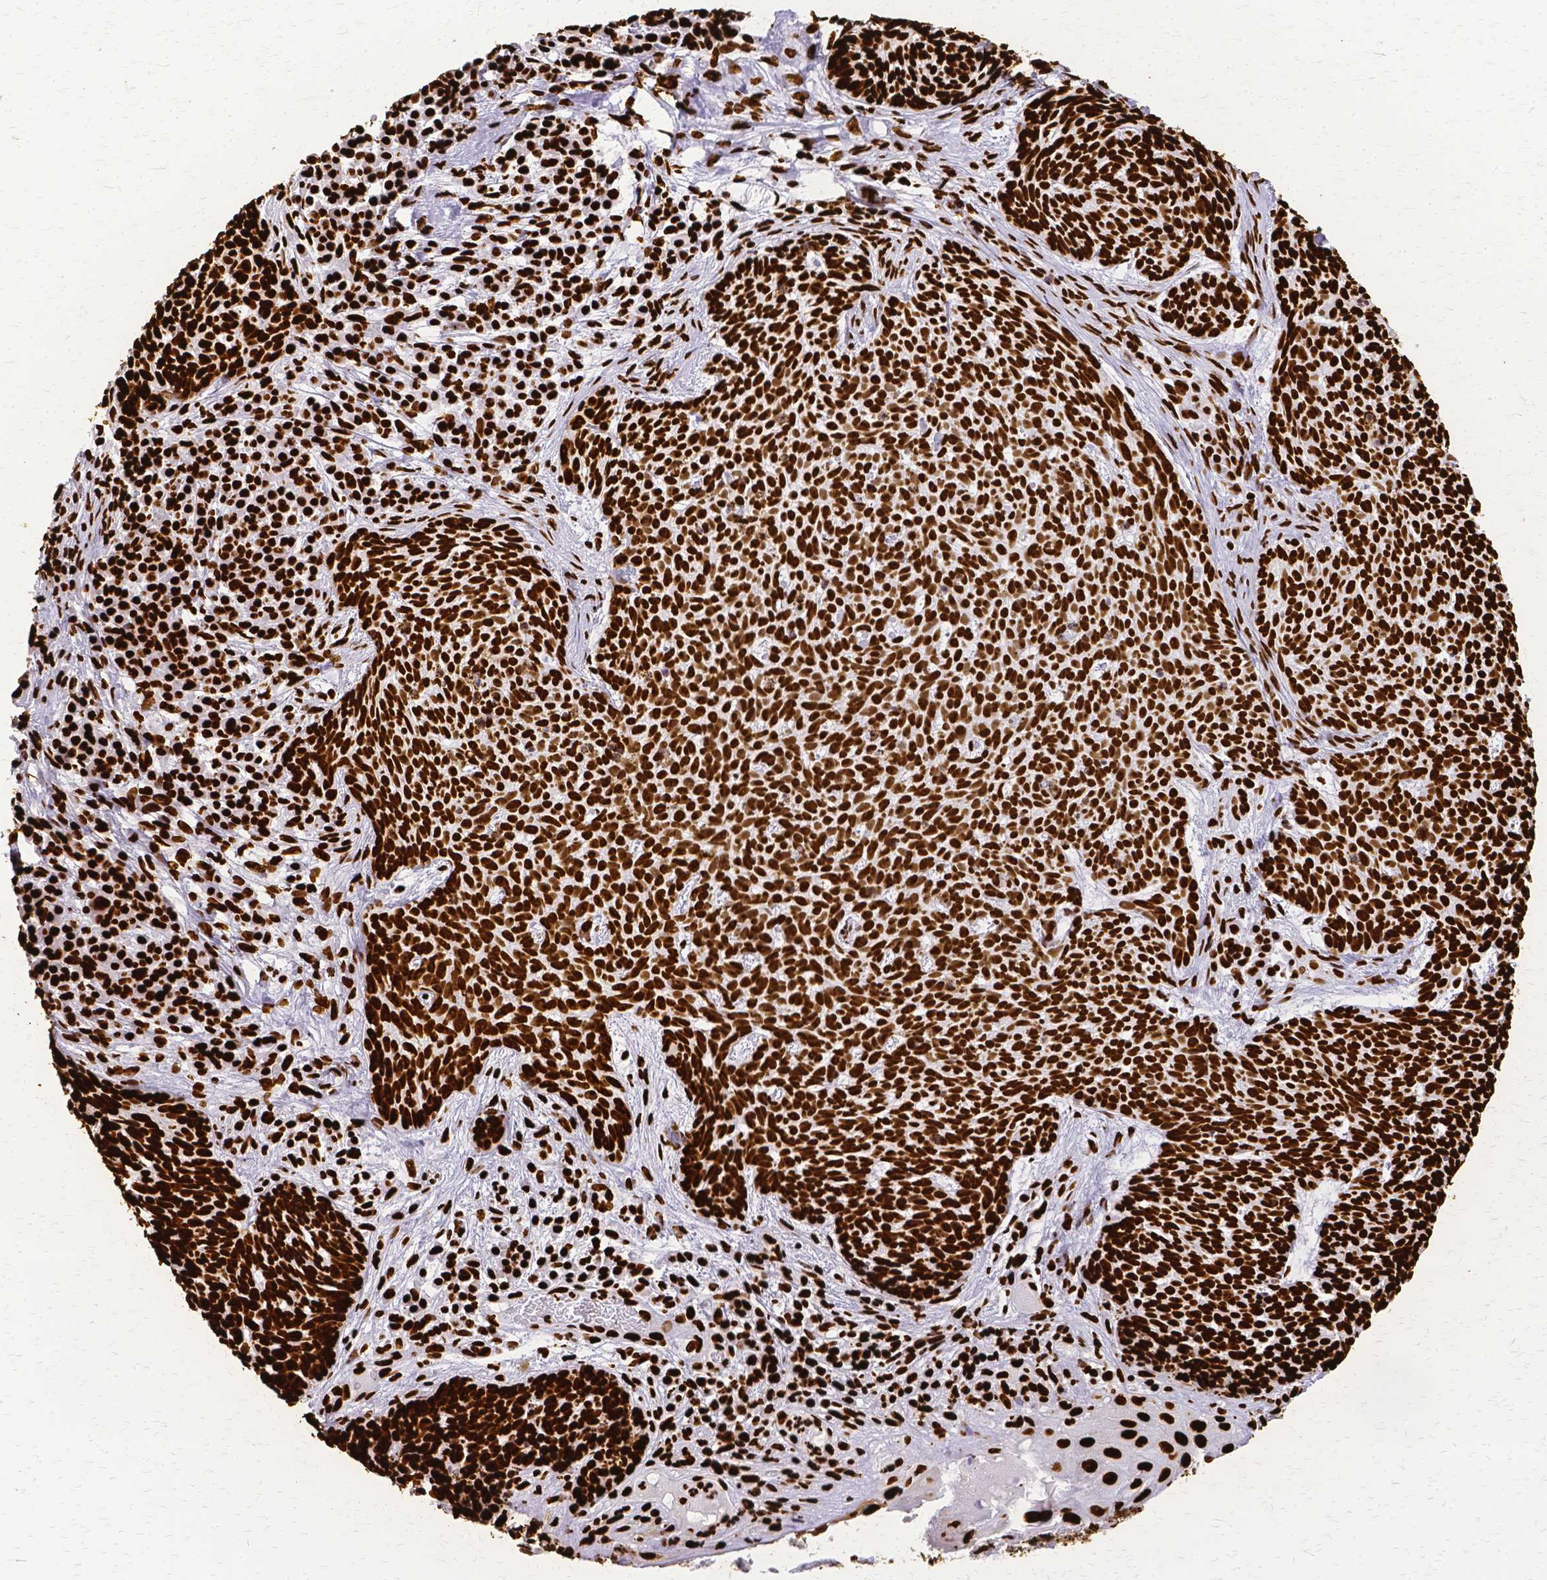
{"staining": {"intensity": "strong", "quantity": ">75%", "location": "nuclear"}, "tissue": "skin cancer", "cell_type": "Tumor cells", "image_type": "cancer", "snomed": [{"axis": "morphology", "description": "Basal cell carcinoma"}, {"axis": "topography", "description": "Skin"}], "caption": "Immunohistochemistry of human basal cell carcinoma (skin) exhibits high levels of strong nuclear positivity in approximately >75% of tumor cells.", "gene": "SFPQ", "patient": {"sex": "female", "age": 93}}